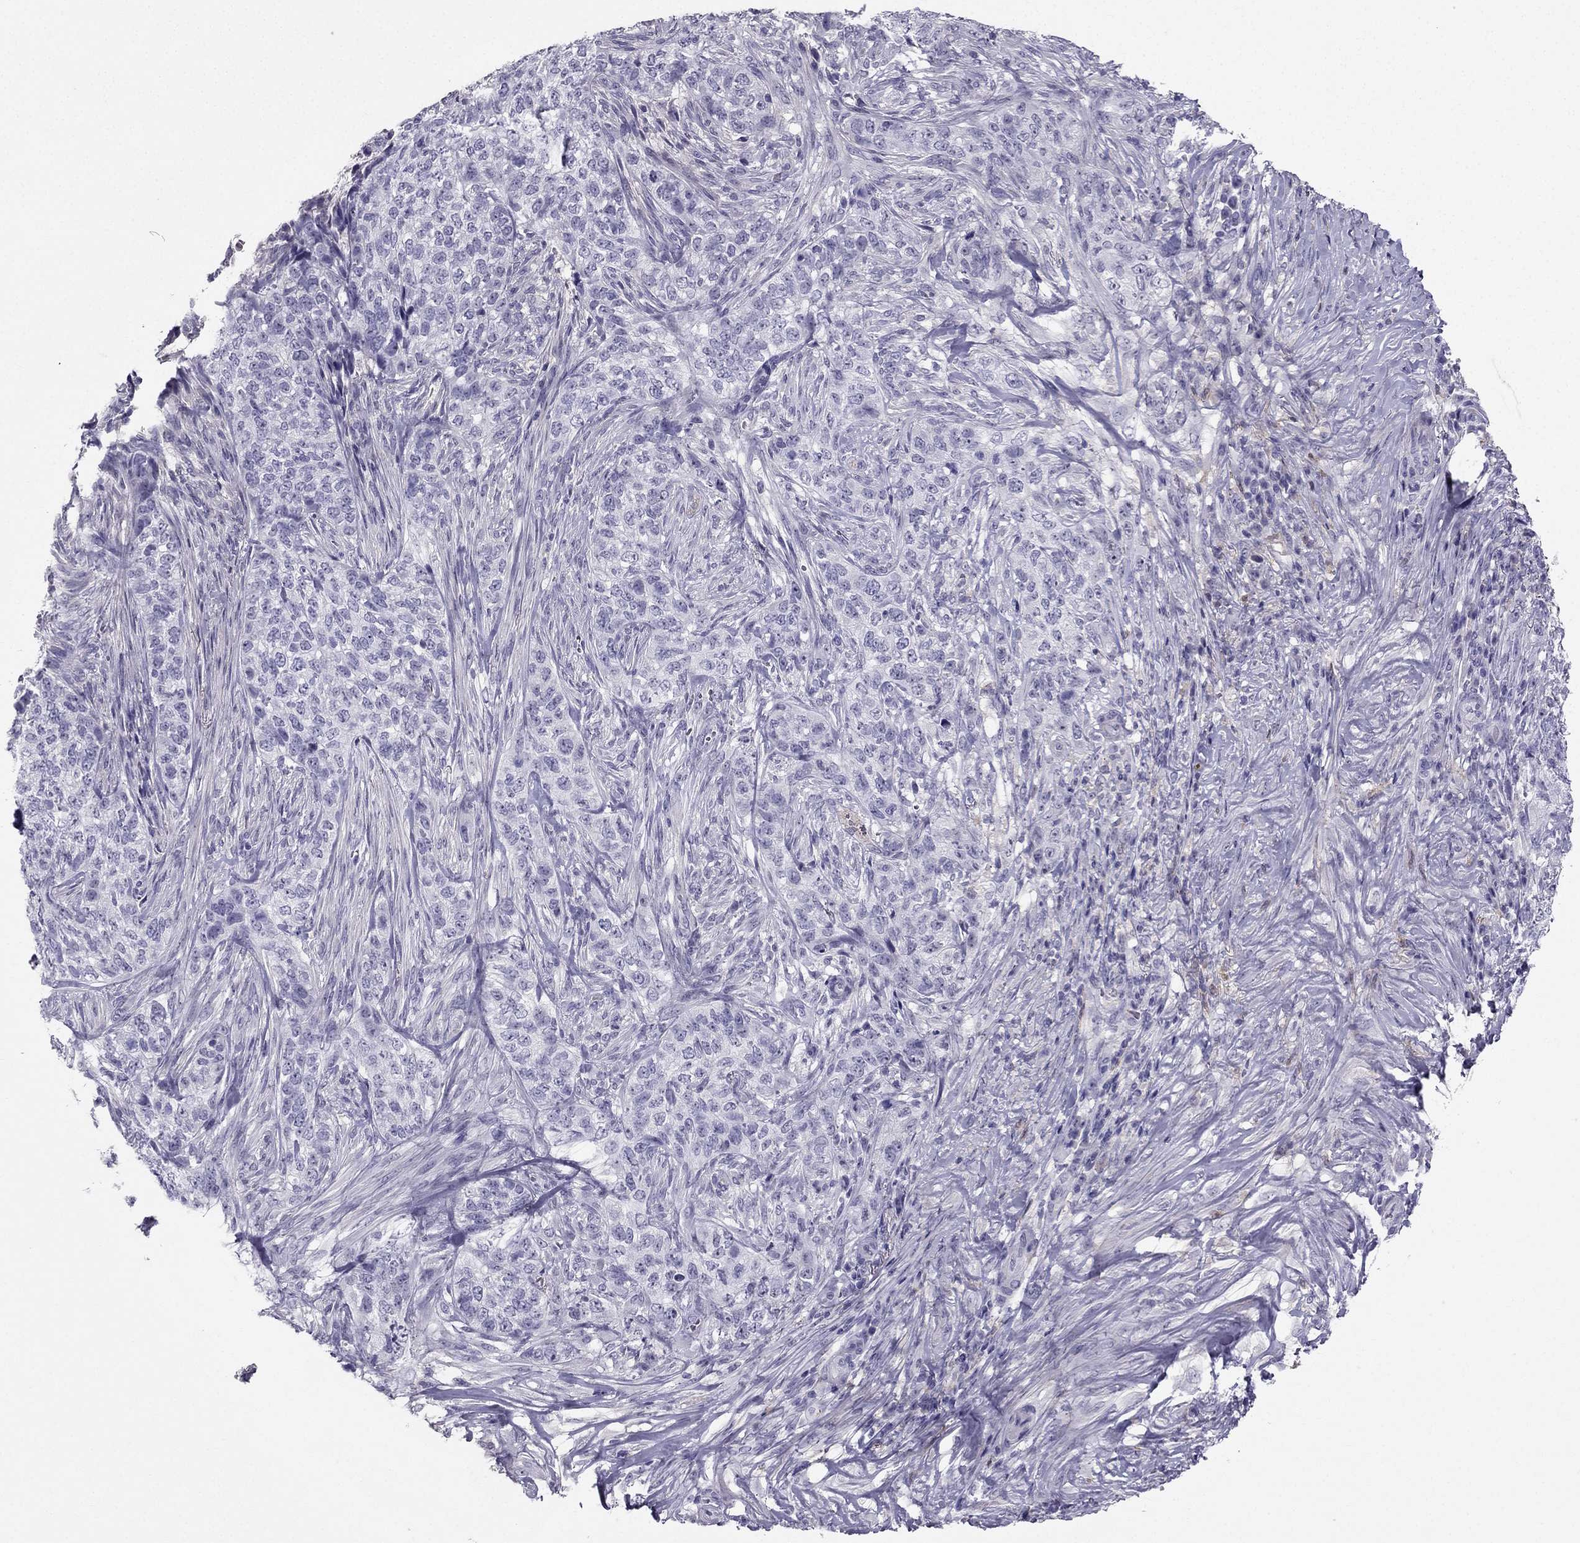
{"staining": {"intensity": "negative", "quantity": "none", "location": "none"}, "tissue": "skin cancer", "cell_type": "Tumor cells", "image_type": "cancer", "snomed": [{"axis": "morphology", "description": "Basal cell carcinoma"}, {"axis": "topography", "description": "Skin"}], "caption": "Protein analysis of skin basal cell carcinoma exhibits no significant positivity in tumor cells.", "gene": "LMTK3", "patient": {"sex": "female", "age": 69}}